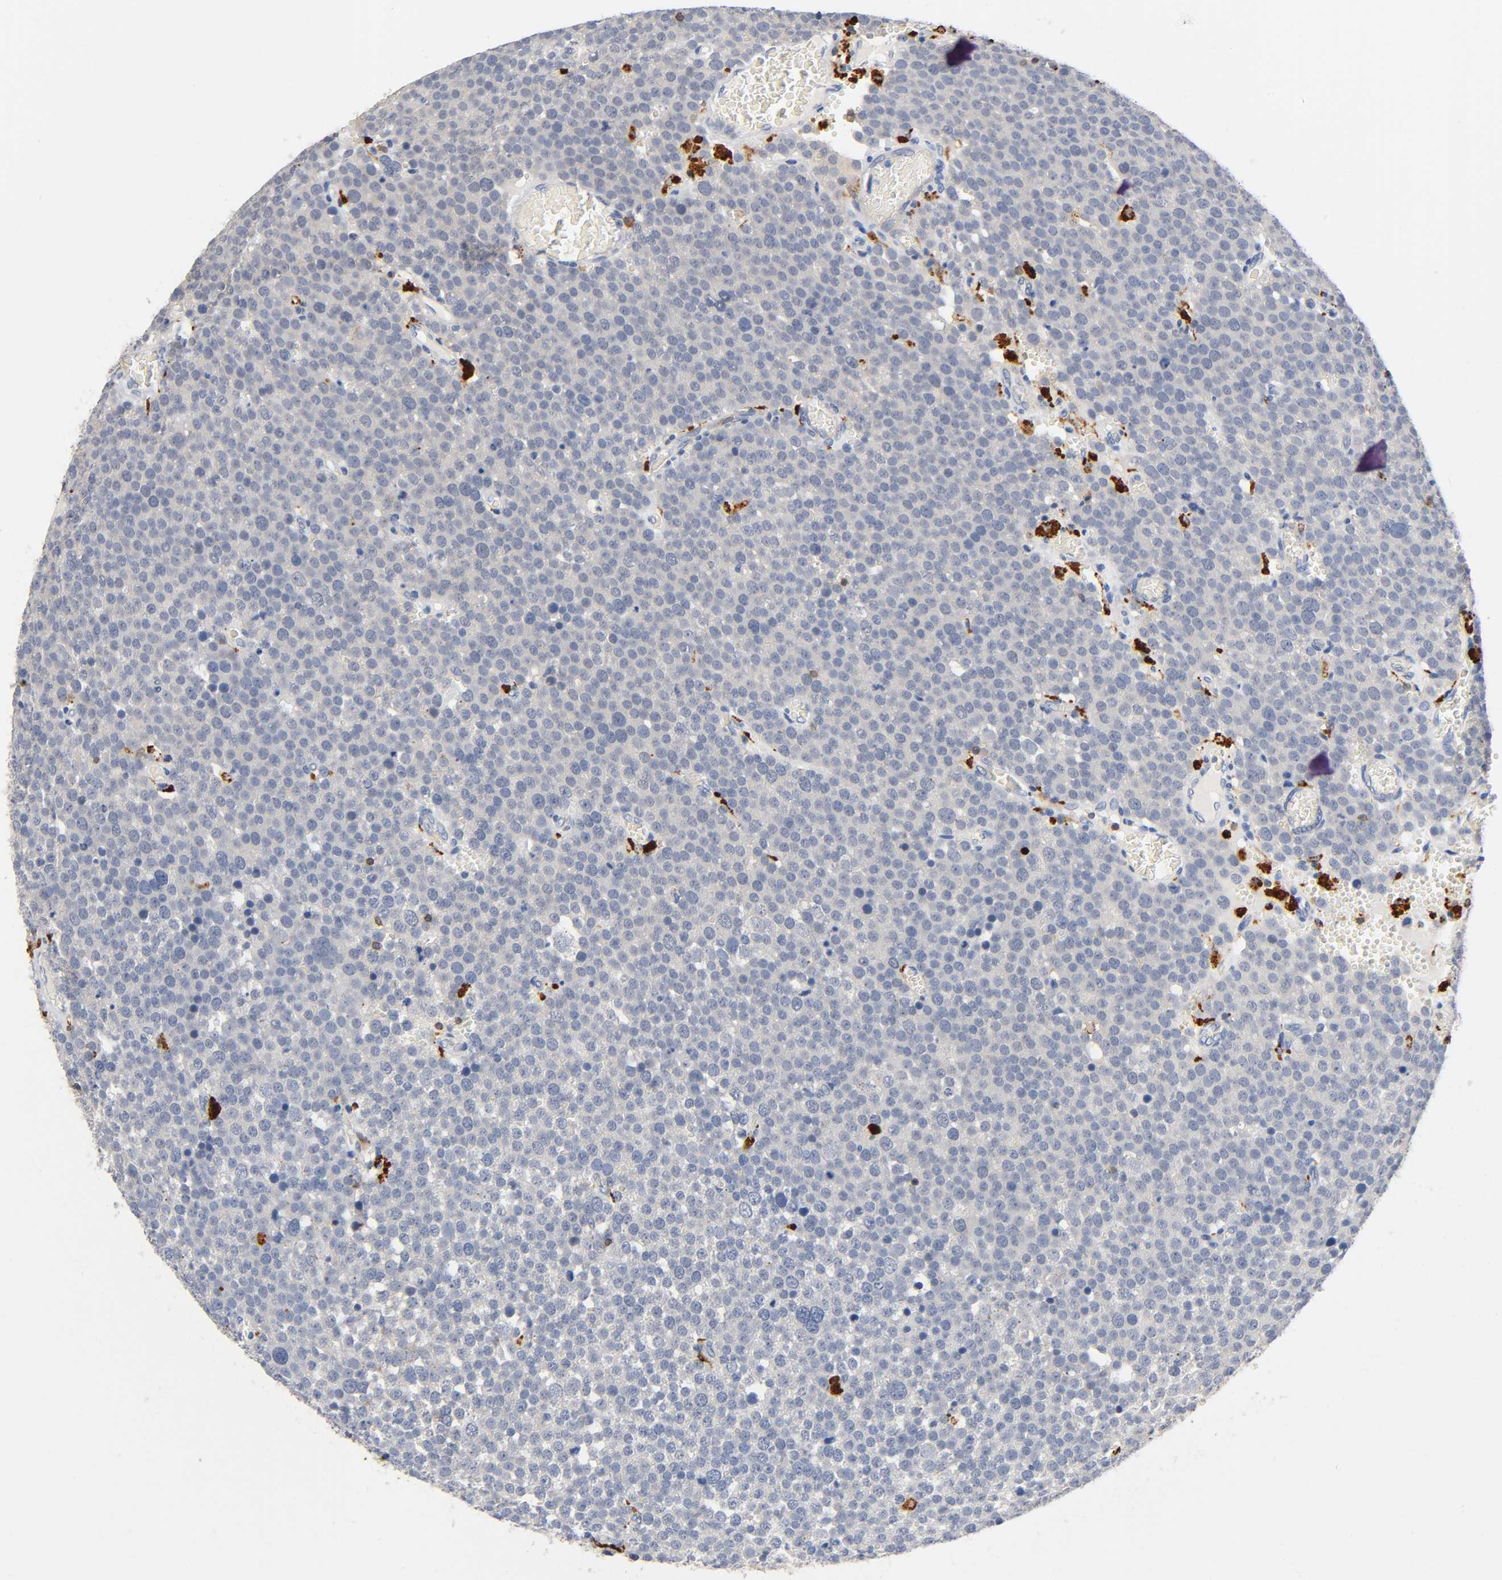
{"staining": {"intensity": "negative", "quantity": "none", "location": "none"}, "tissue": "testis cancer", "cell_type": "Tumor cells", "image_type": "cancer", "snomed": [{"axis": "morphology", "description": "Seminoma, NOS"}, {"axis": "topography", "description": "Testis"}], "caption": "The histopathology image demonstrates no significant staining in tumor cells of testis cancer (seminoma).", "gene": "UCKL1", "patient": {"sex": "male", "age": 71}}